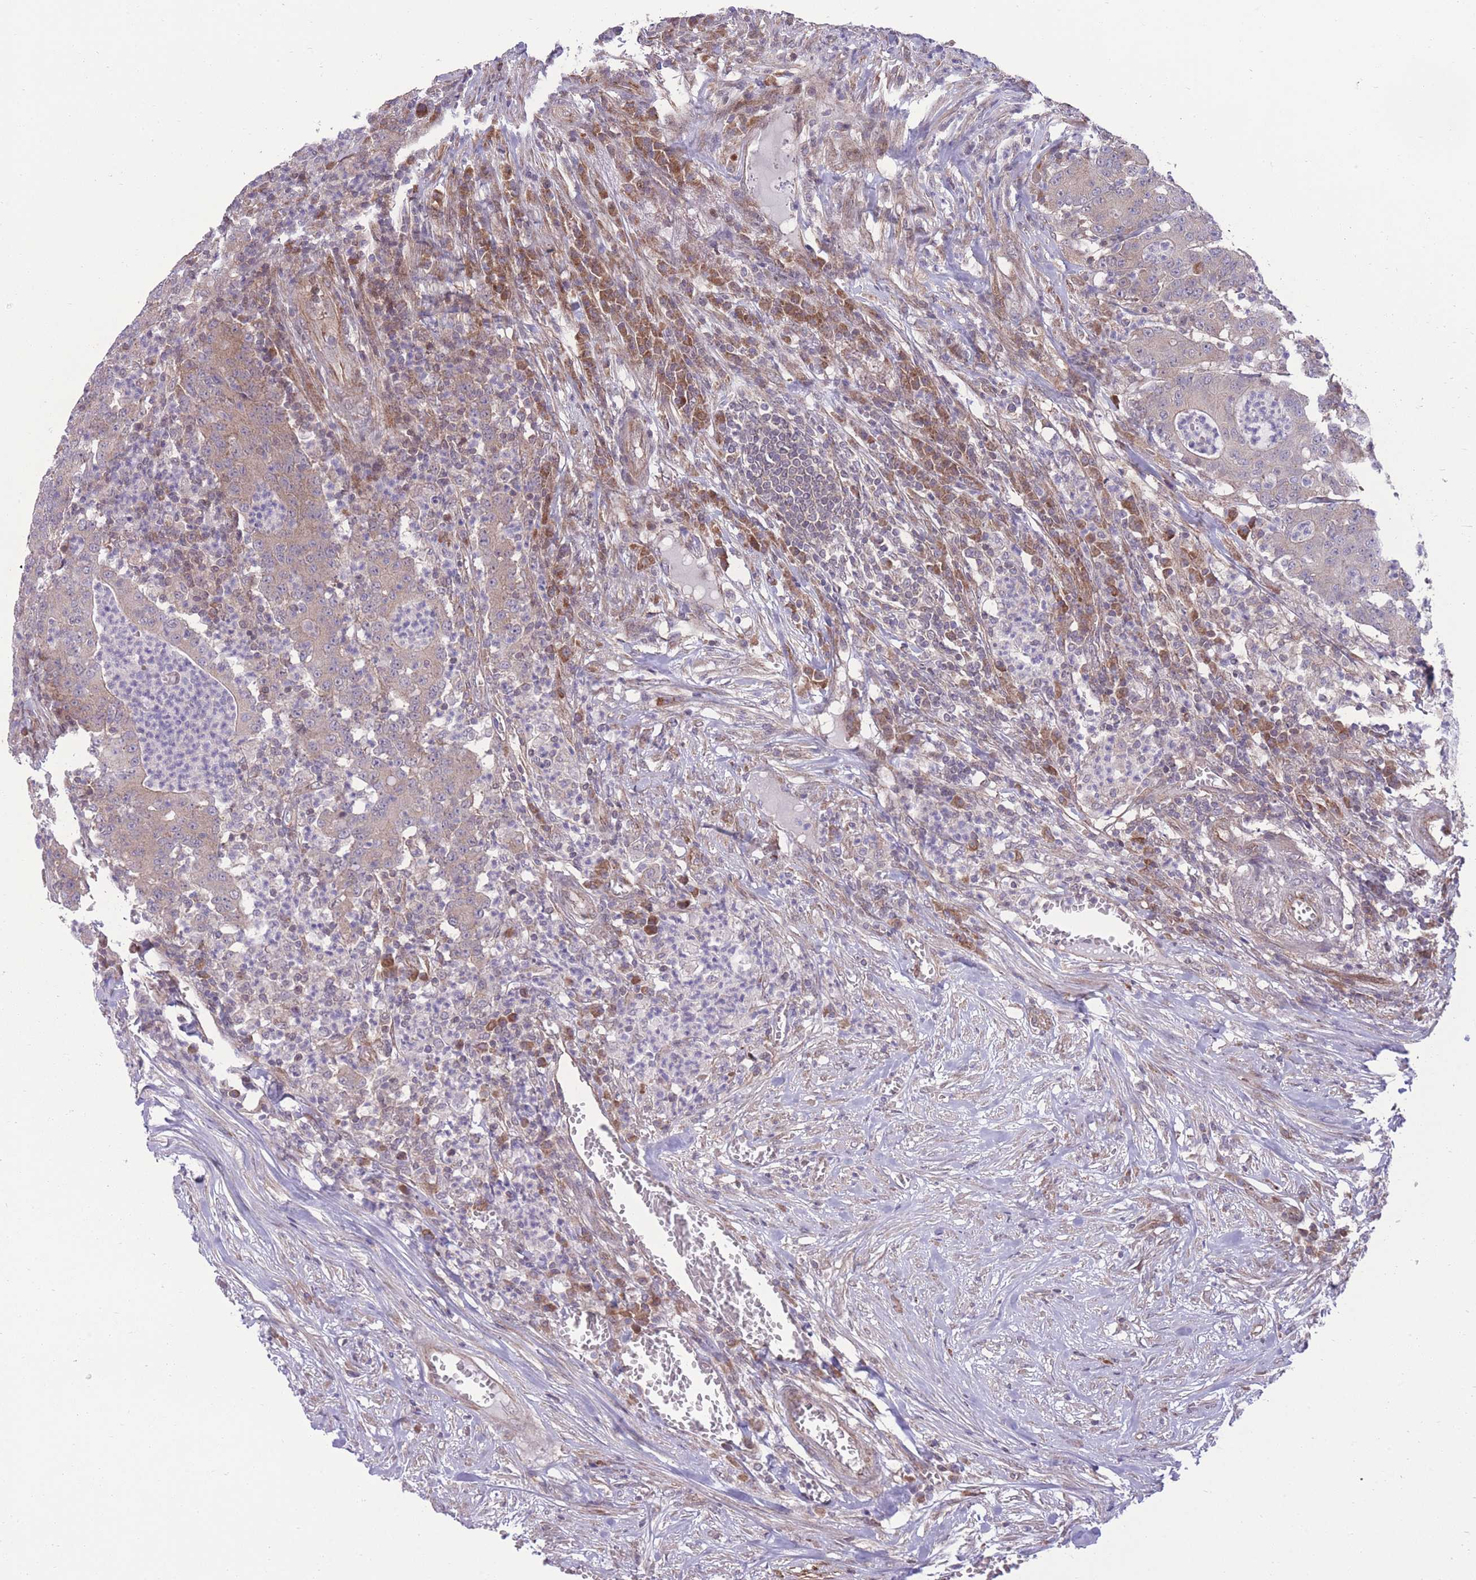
{"staining": {"intensity": "weak", "quantity": "25%-75%", "location": "cytoplasmic/membranous"}, "tissue": "colorectal cancer", "cell_type": "Tumor cells", "image_type": "cancer", "snomed": [{"axis": "morphology", "description": "Adenocarcinoma, NOS"}, {"axis": "topography", "description": "Colon"}], "caption": "Human adenocarcinoma (colorectal) stained with a brown dye reveals weak cytoplasmic/membranous positive expression in about 25%-75% of tumor cells.", "gene": "RIC8A", "patient": {"sex": "male", "age": 83}}